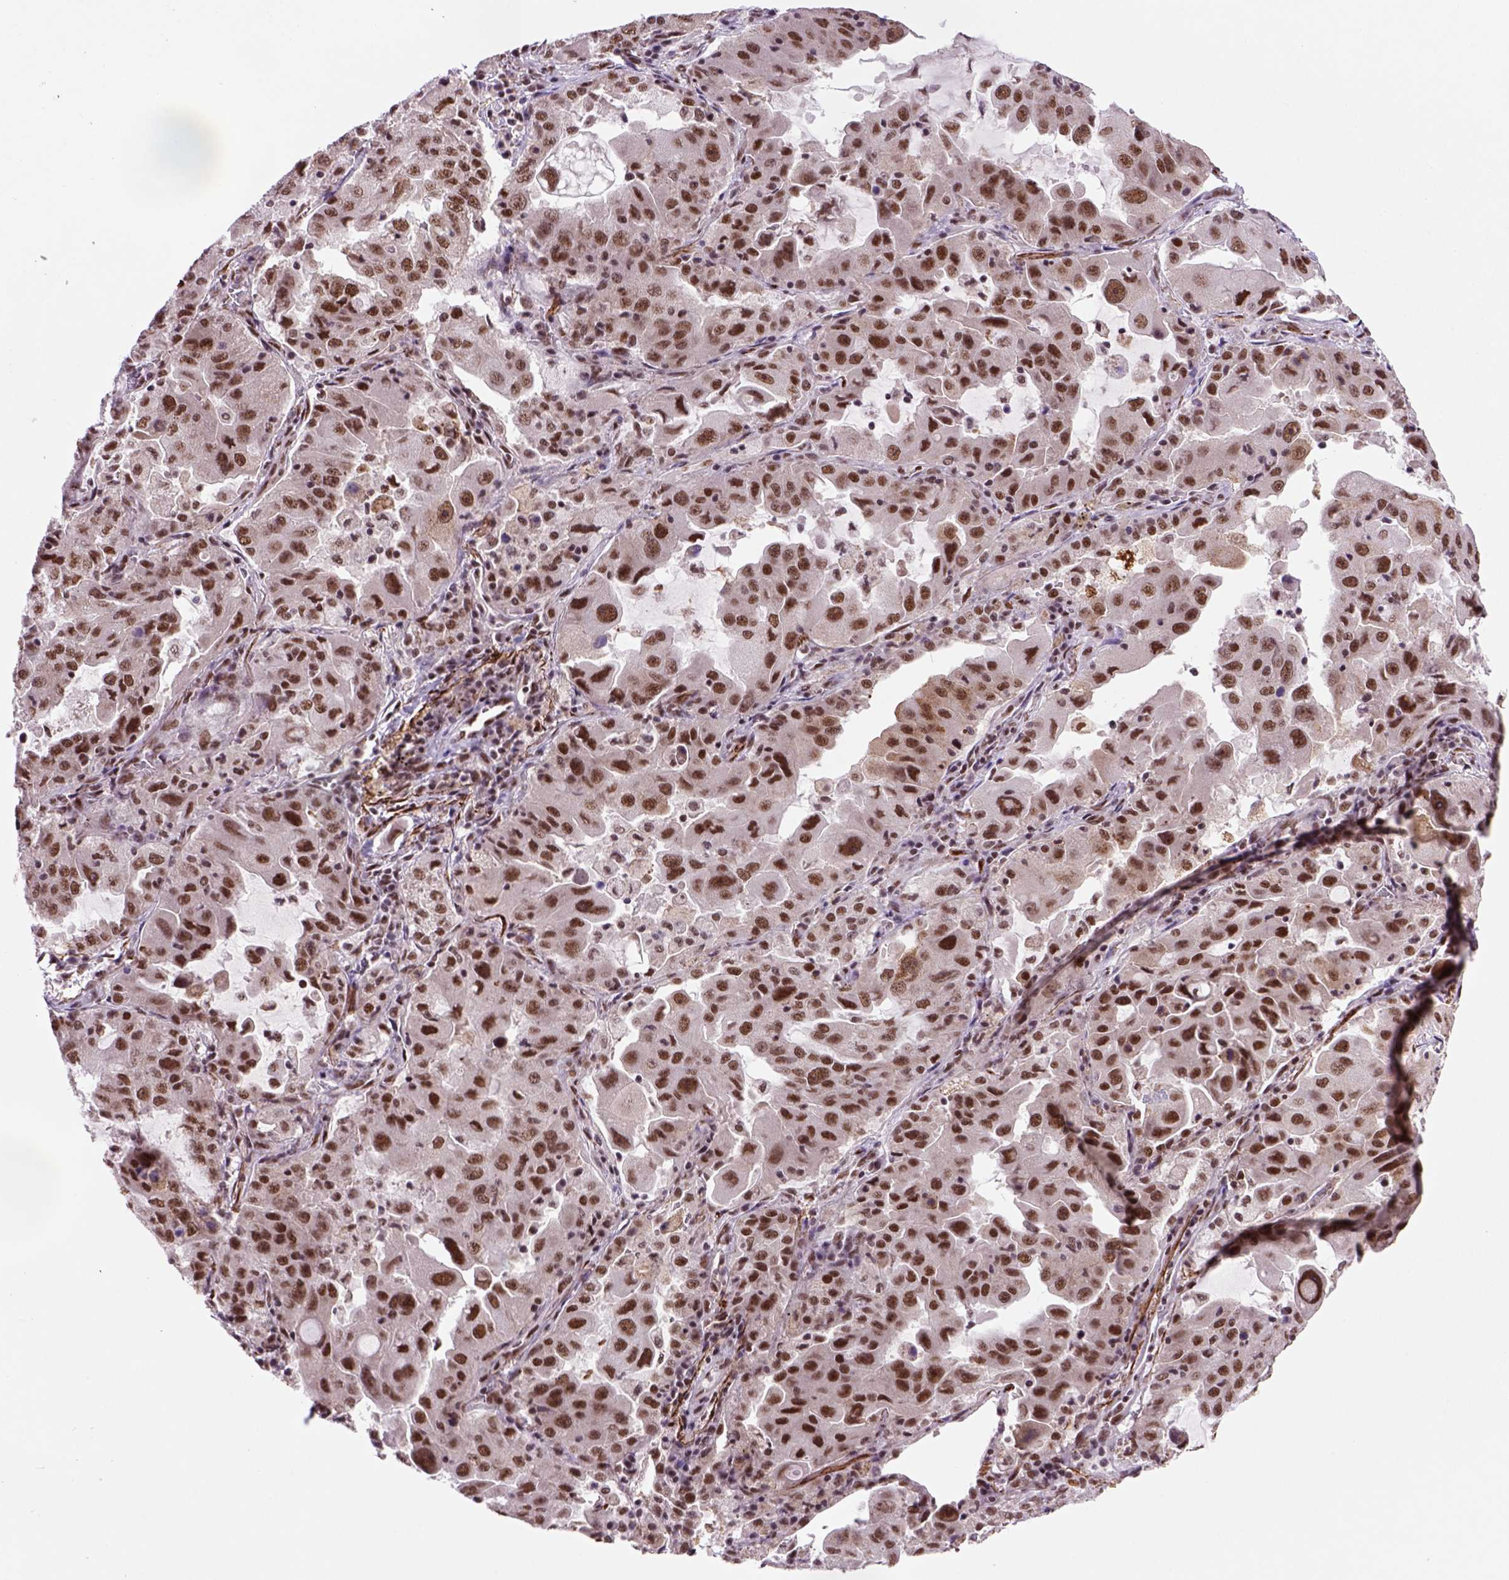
{"staining": {"intensity": "moderate", "quantity": ">75%", "location": "nuclear"}, "tissue": "lung cancer", "cell_type": "Tumor cells", "image_type": "cancer", "snomed": [{"axis": "morphology", "description": "Adenocarcinoma, NOS"}, {"axis": "topography", "description": "Lung"}], "caption": "Immunohistochemical staining of lung cancer (adenocarcinoma) demonstrates medium levels of moderate nuclear expression in about >75% of tumor cells.", "gene": "NSMCE2", "patient": {"sex": "female", "age": 61}}